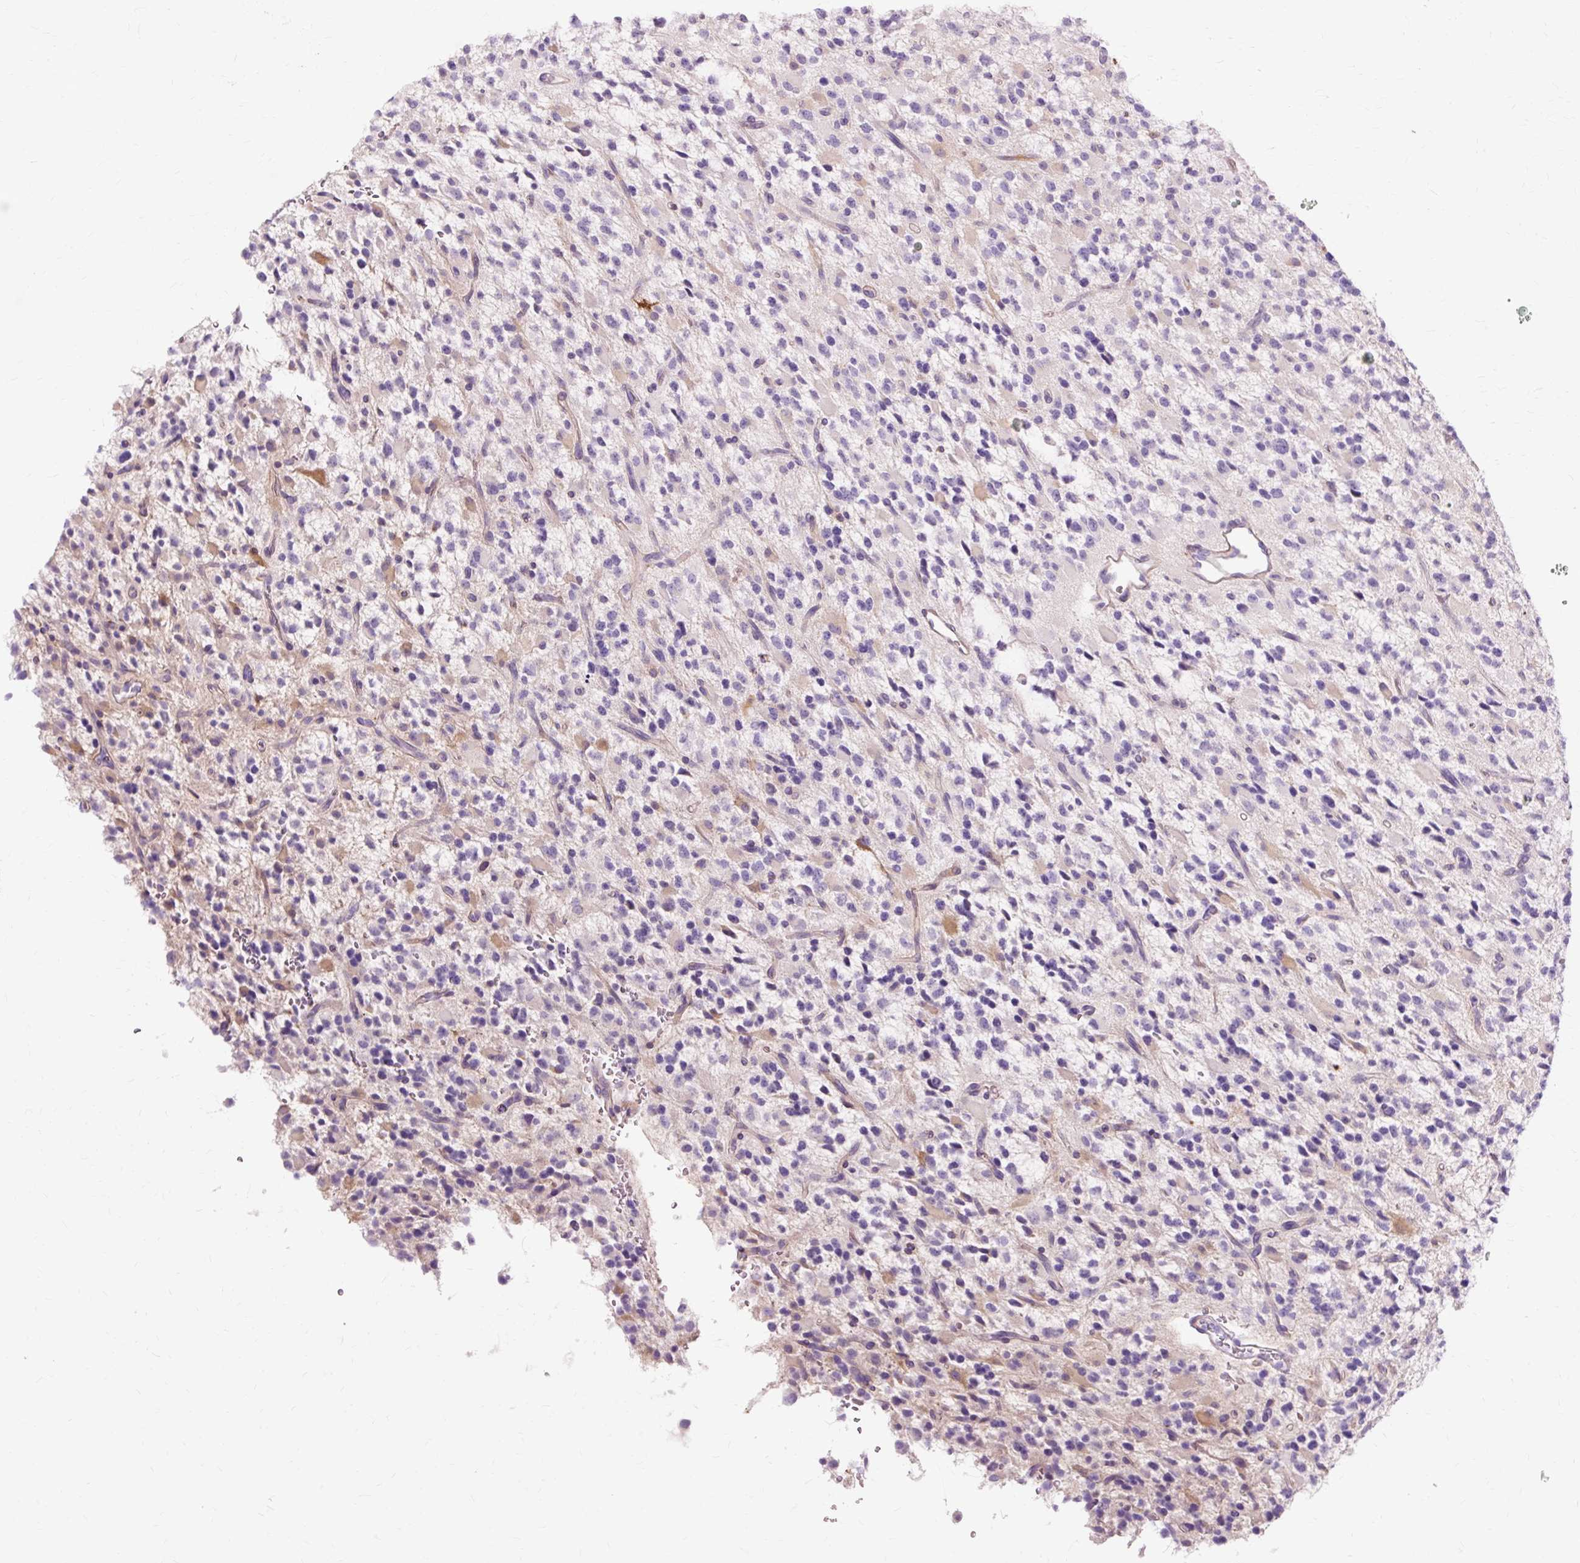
{"staining": {"intensity": "negative", "quantity": "none", "location": "none"}, "tissue": "glioma", "cell_type": "Tumor cells", "image_type": "cancer", "snomed": [{"axis": "morphology", "description": "Glioma, malignant, High grade"}, {"axis": "topography", "description": "Brain"}], "caption": "Histopathology image shows no significant protein positivity in tumor cells of glioma.", "gene": "DCTN4", "patient": {"sex": "male", "age": 34}}